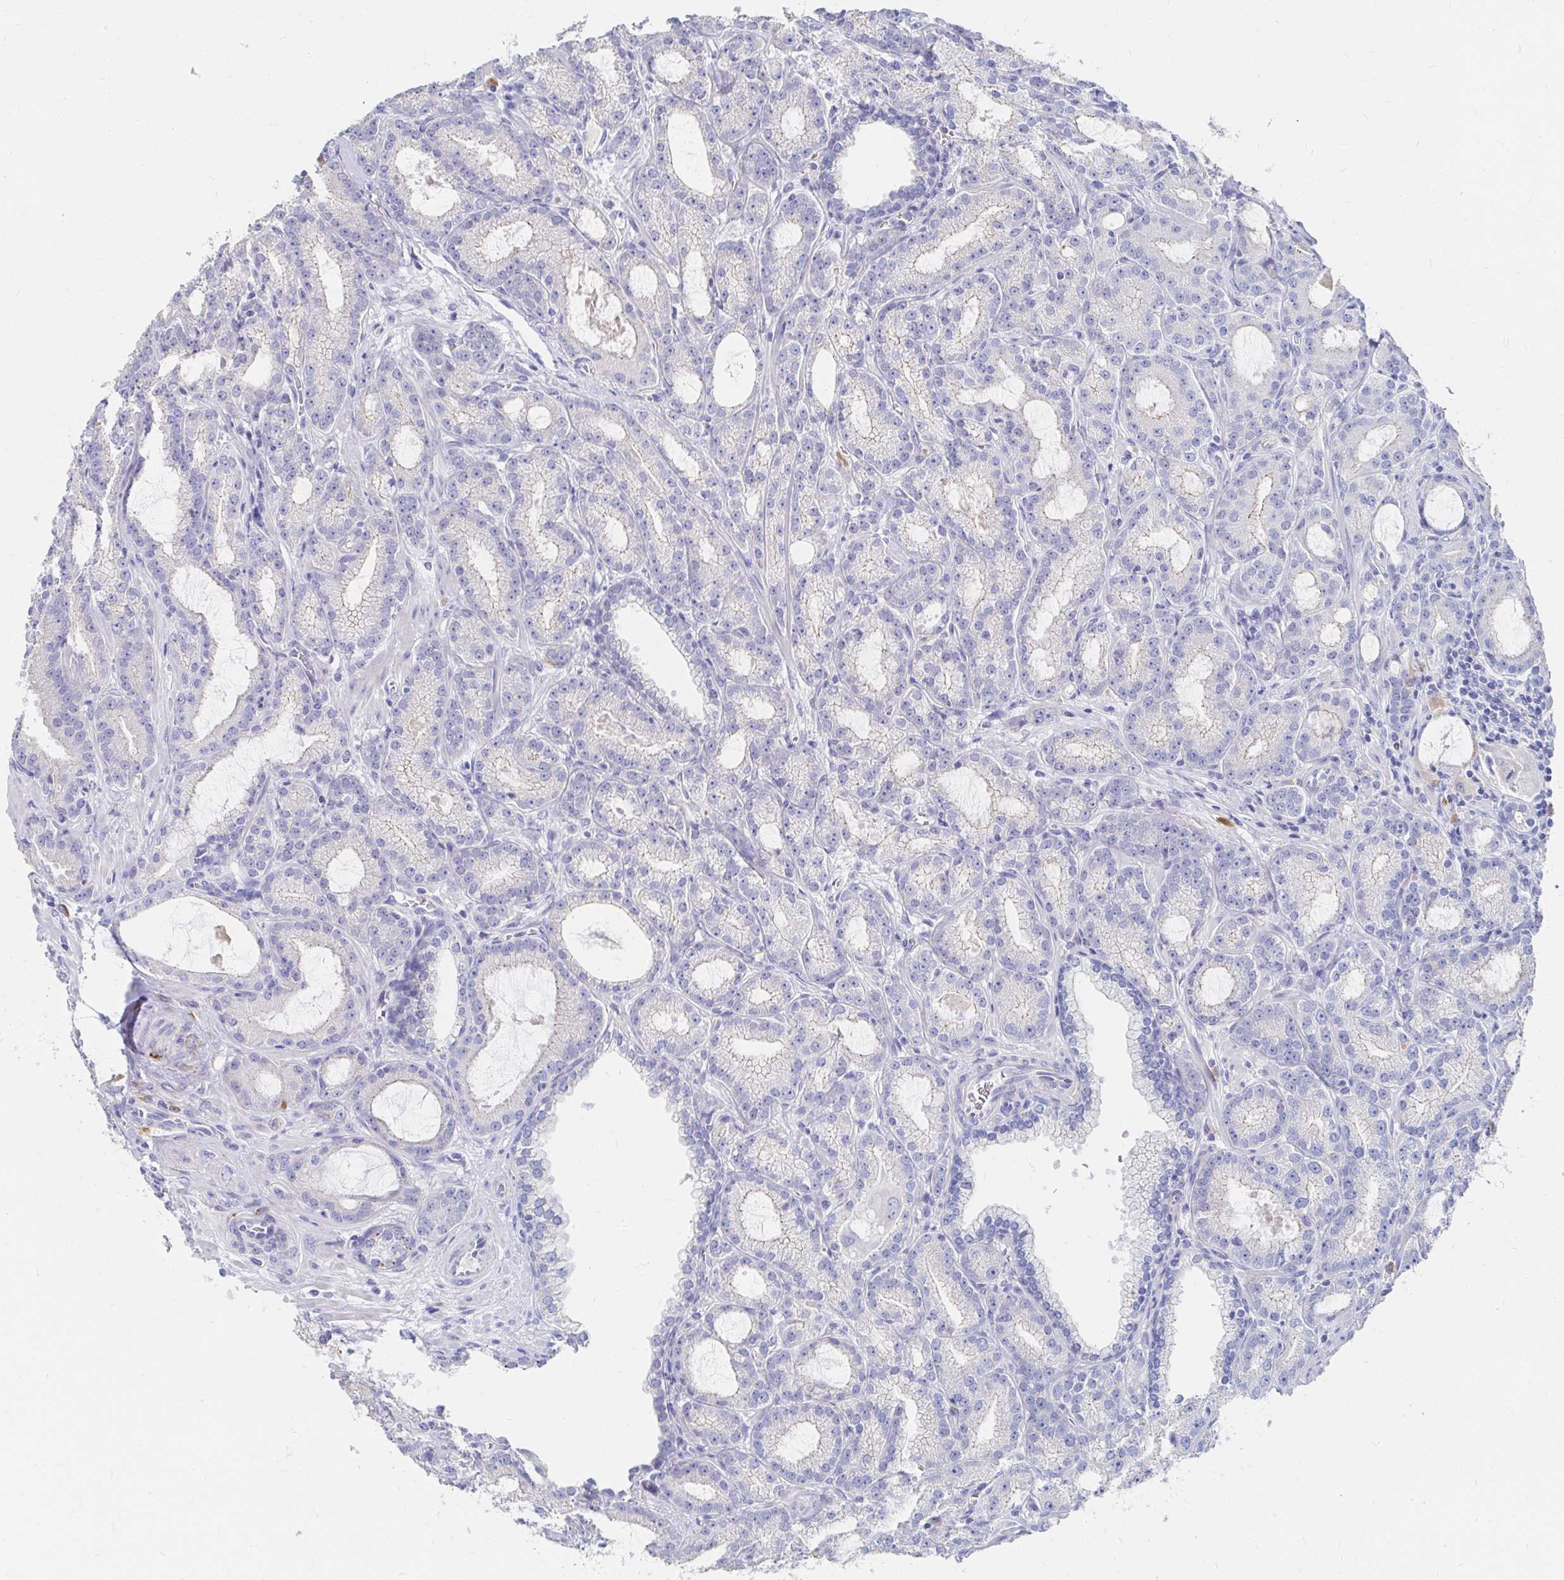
{"staining": {"intensity": "negative", "quantity": "none", "location": "none"}, "tissue": "prostate cancer", "cell_type": "Tumor cells", "image_type": "cancer", "snomed": [{"axis": "morphology", "description": "Adenocarcinoma, High grade"}, {"axis": "topography", "description": "Prostate"}], "caption": "Tumor cells are negative for protein expression in human prostate cancer (high-grade adenocarcinoma).", "gene": "LAMC3", "patient": {"sex": "male", "age": 65}}